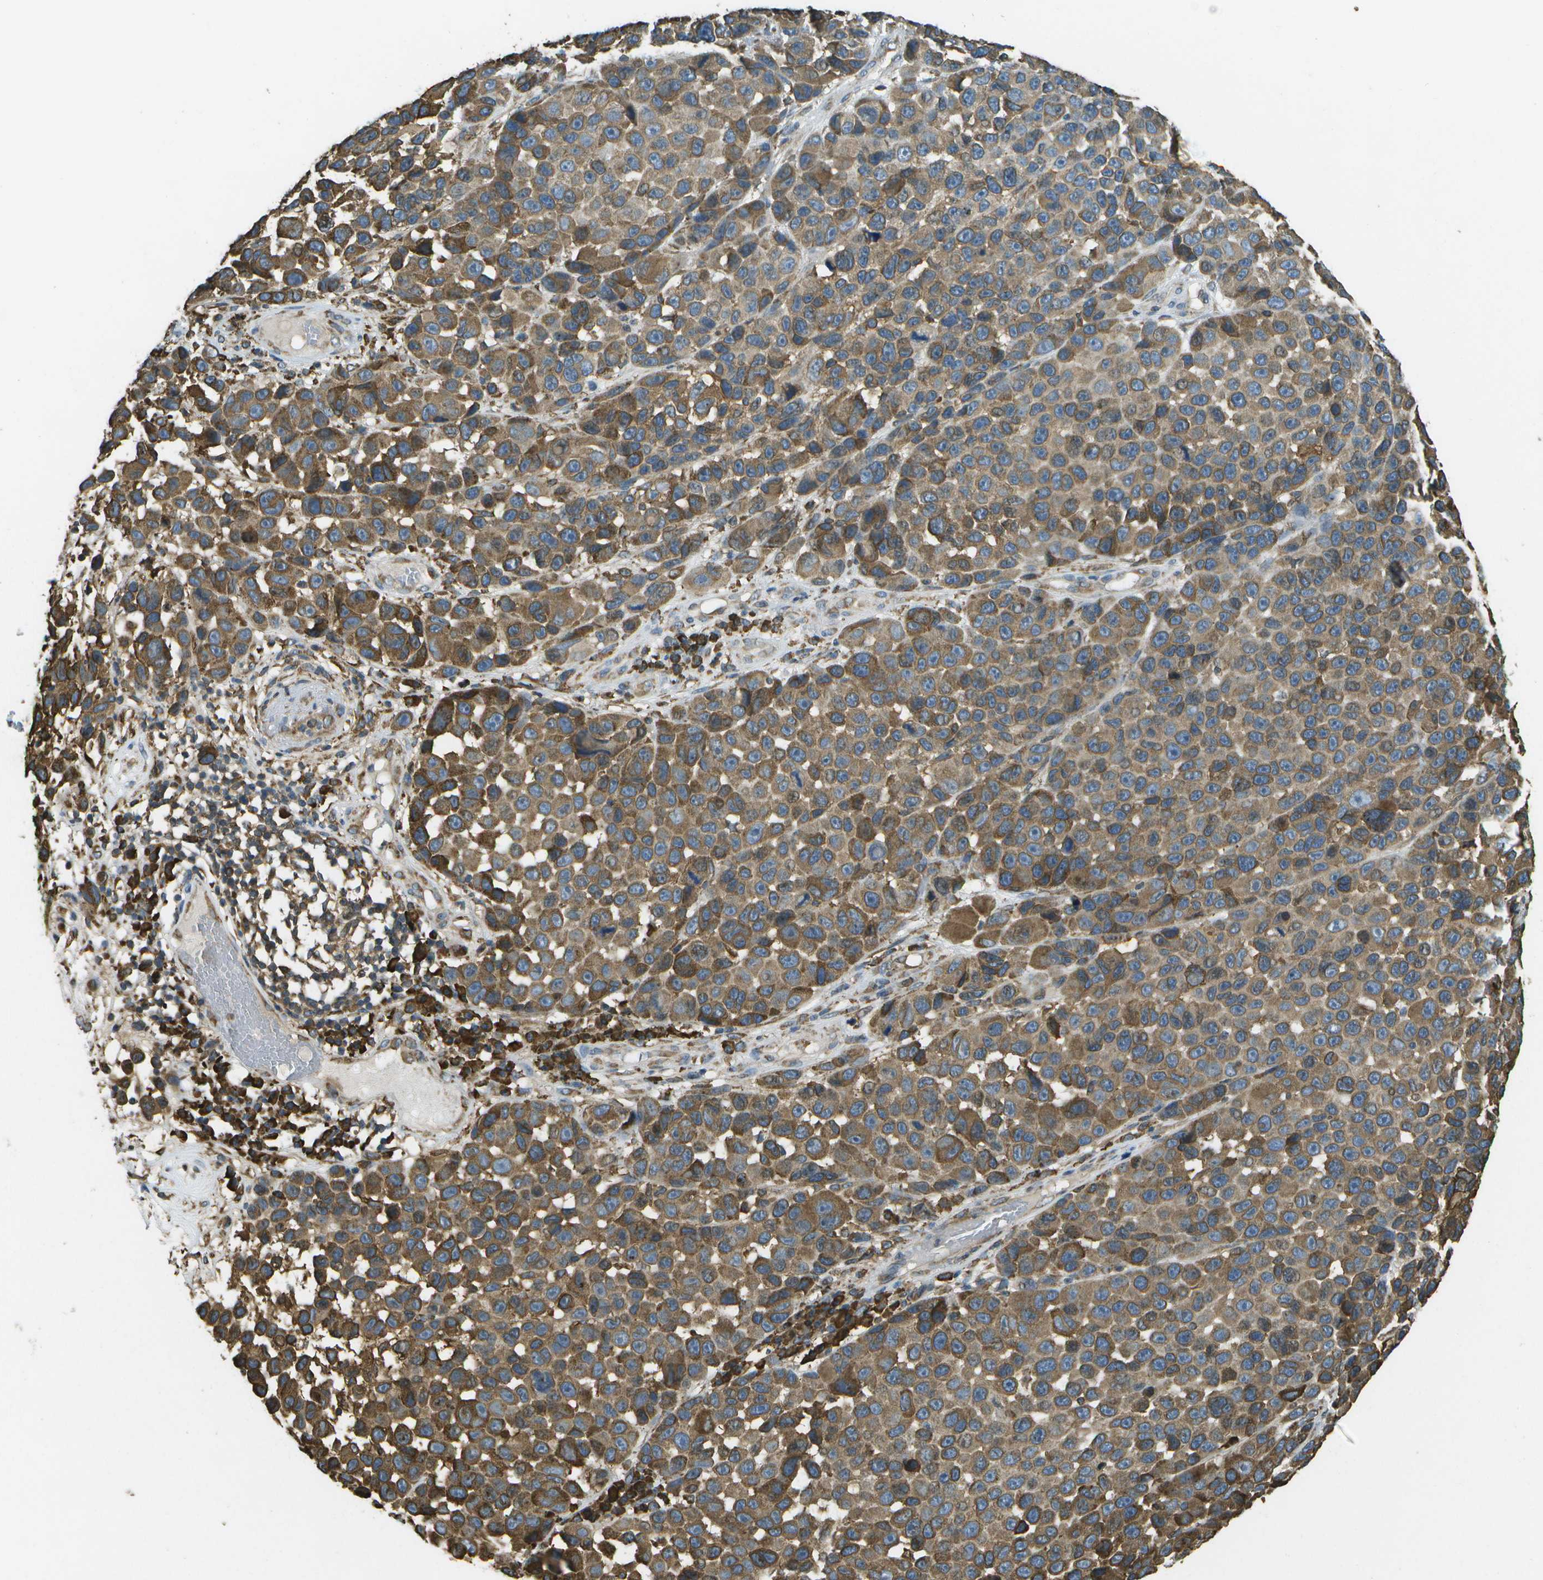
{"staining": {"intensity": "moderate", "quantity": ">75%", "location": "cytoplasmic/membranous"}, "tissue": "melanoma", "cell_type": "Tumor cells", "image_type": "cancer", "snomed": [{"axis": "morphology", "description": "Malignant melanoma, NOS"}, {"axis": "topography", "description": "Skin"}], "caption": "Immunohistochemistry (IHC) photomicrograph of neoplastic tissue: human malignant melanoma stained using immunohistochemistry displays medium levels of moderate protein expression localized specifically in the cytoplasmic/membranous of tumor cells, appearing as a cytoplasmic/membranous brown color.", "gene": "PDIA4", "patient": {"sex": "male", "age": 53}}